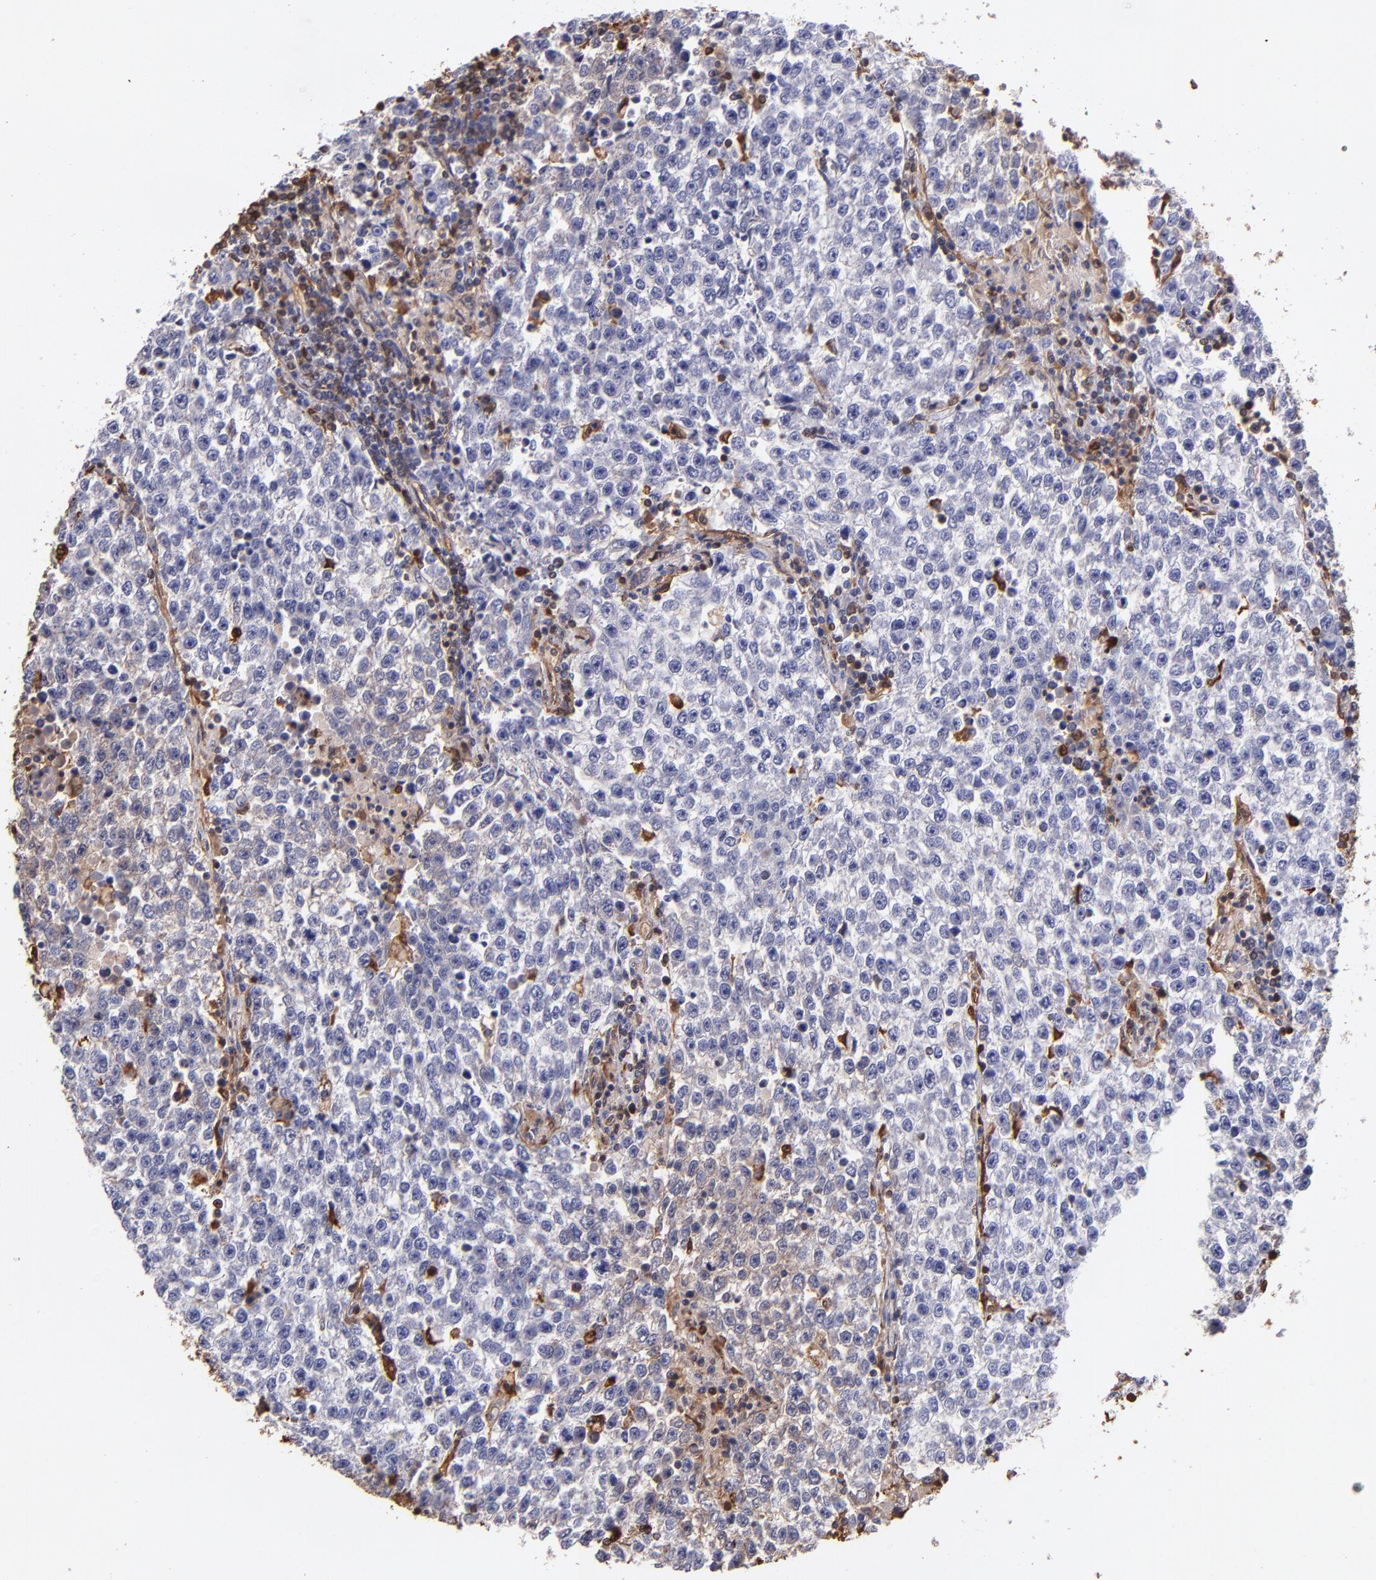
{"staining": {"intensity": "negative", "quantity": "none", "location": "none"}, "tissue": "testis cancer", "cell_type": "Tumor cells", "image_type": "cancer", "snomed": [{"axis": "morphology", "description": "Seminoma, NOS"}, {"axis": "topography", "description": "Testis"}], "caption": "DAB (3,3'-diaminobenzidine) immunohistochemical staining of seminoma (testis) demonstrates no significant staining in tumor cells. The staining was performed using DAB (3,3'-diaminobenzidine) to visualize the protein expression in brown, while the nuclei were stained in blue with hematoxylin (Magnification: 20x).", "gene": "S100A6", "patient": {"sex": "male", "age": 36}}